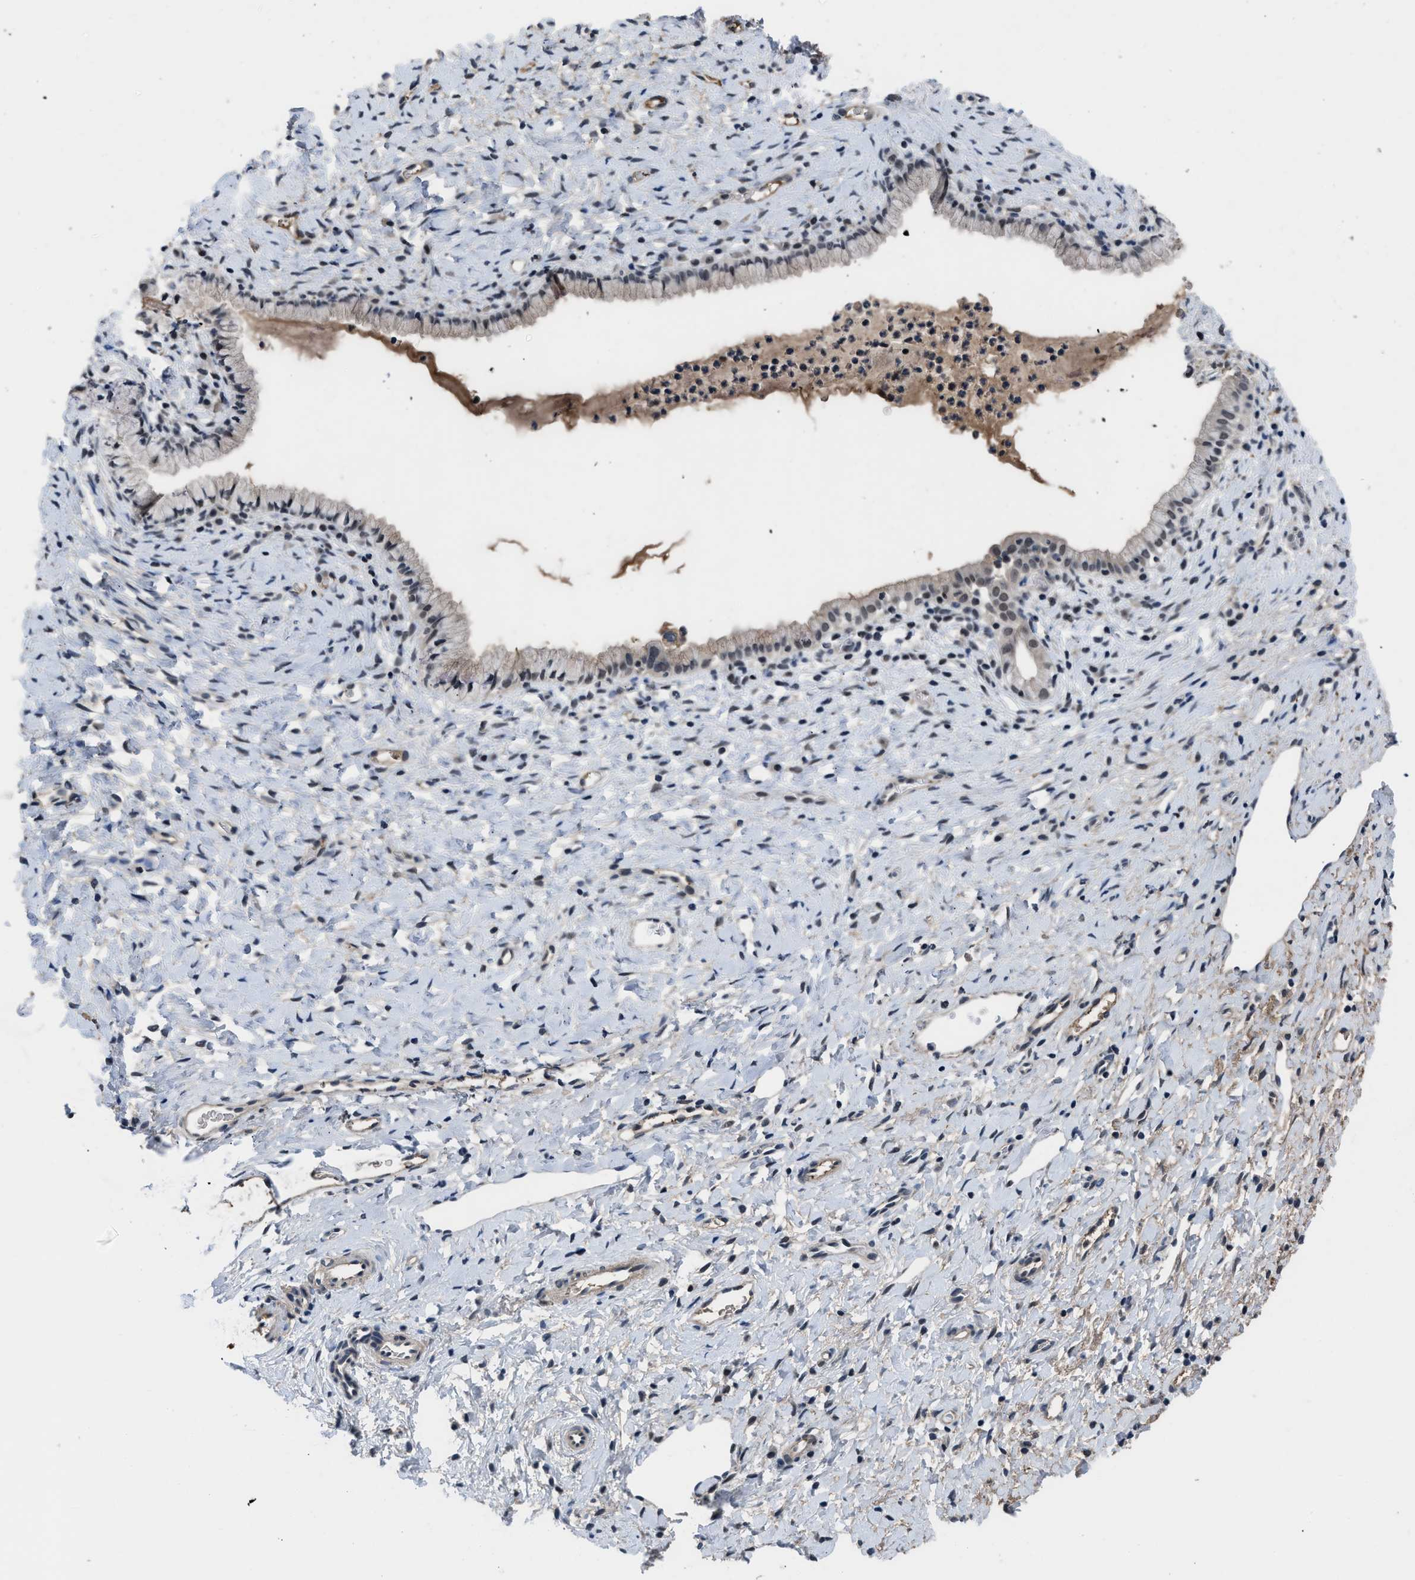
{"staining": {"intensity": "moderate", "quantity": "25%-75%", "location": "nuclear"}, "tissue": "cervix", "cell_type": "Glandular cells", "image_type": "normal", "snomed": [{"axis": "morphology", "description": "Normal tissue, NOS"}, {"axis": "topography", "description": "Cervix"}], "caption": "Glandular cells show medium levels of moderate nuclear positivity in about 25%-75% of cells in unremarkable human cervix. Using DAB (3,3'-diaminobenzidine) (brown) and hematoxylin (blue) stains, captured at high magnification using brightfield microscopy.", "gene": "TERF2IP", "patient": {"sex": "female", "age": 72}}